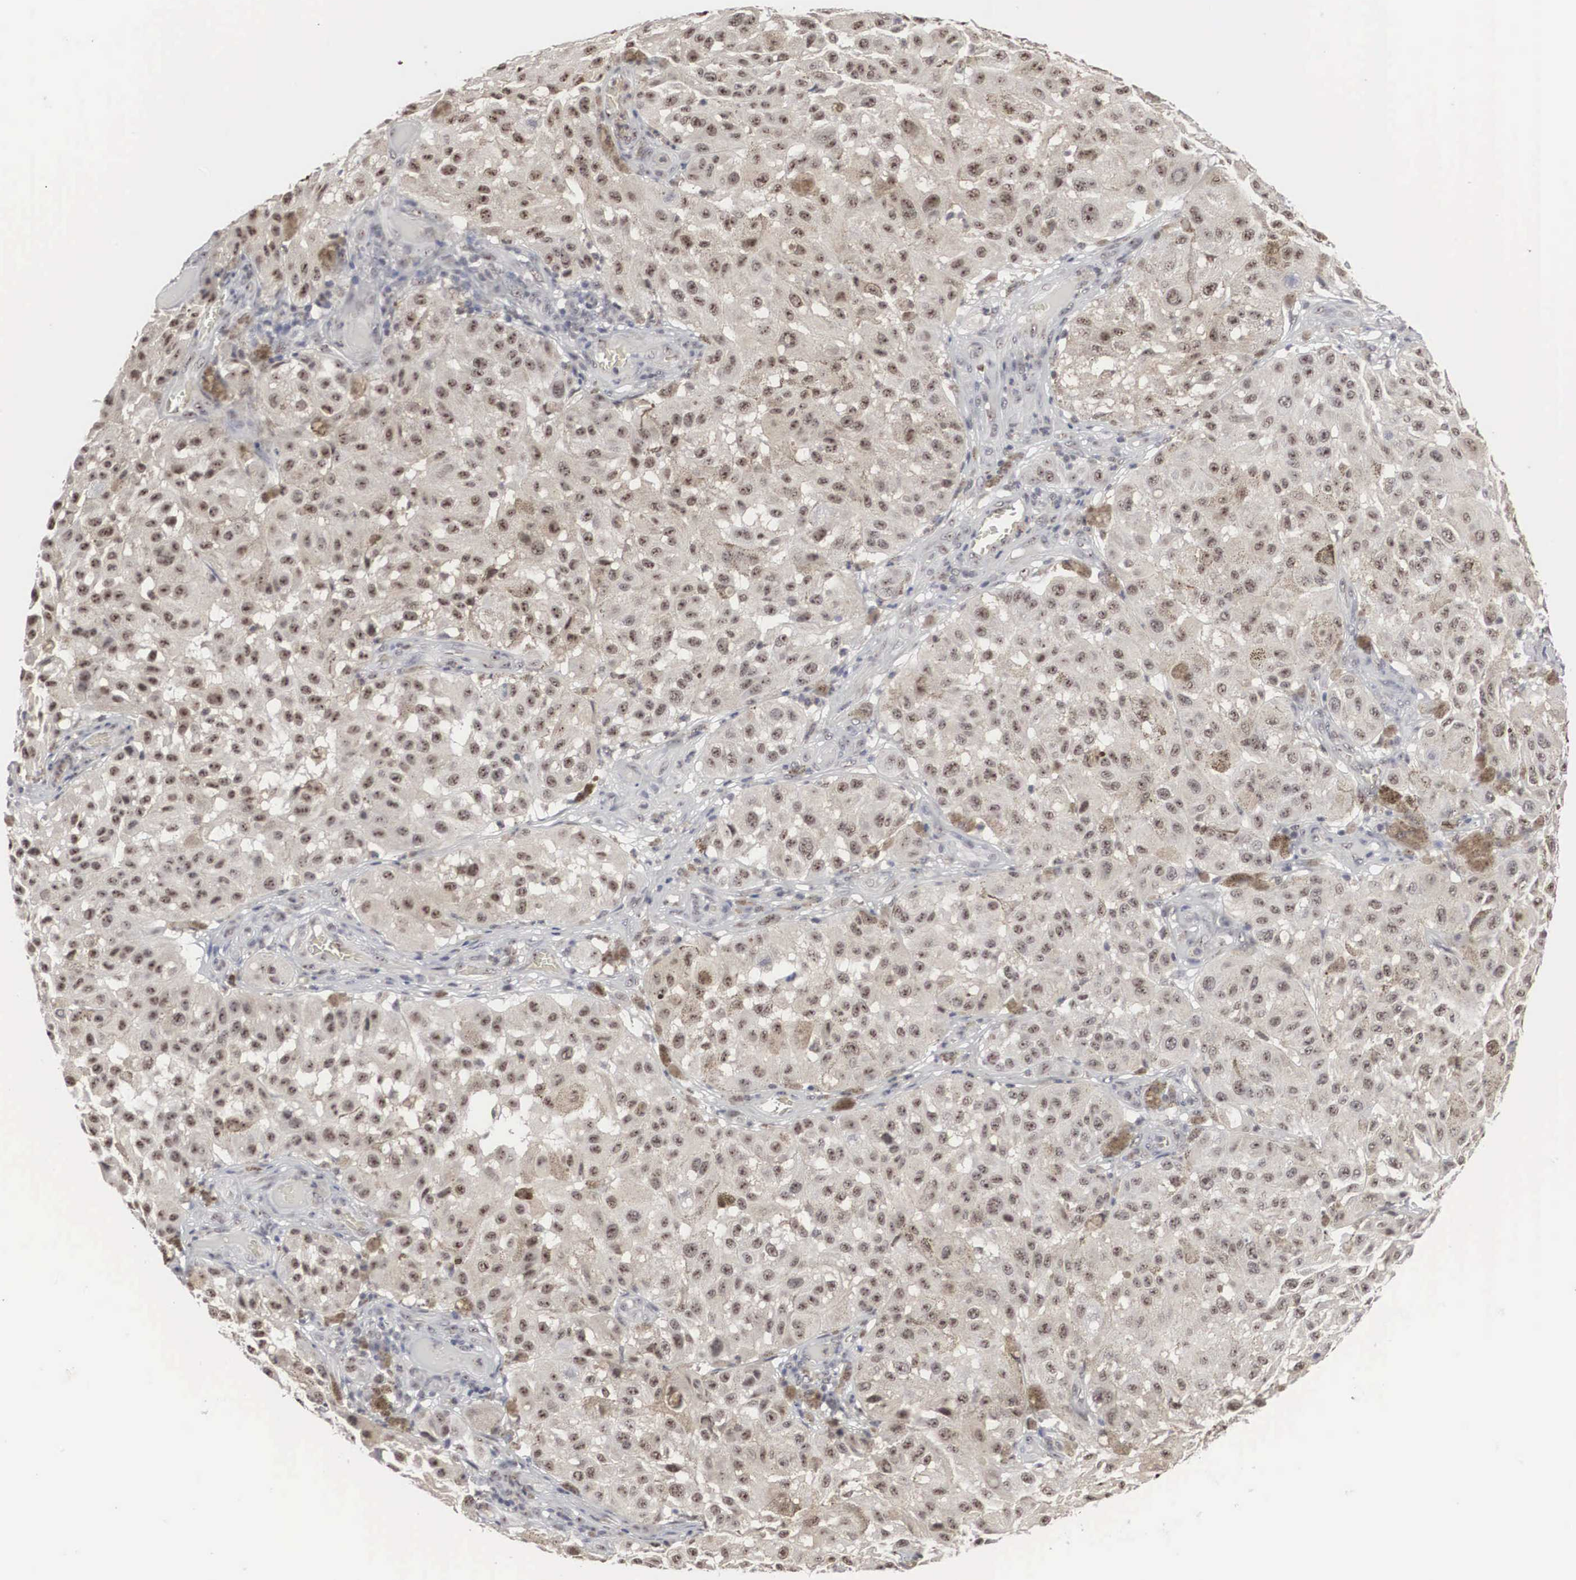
{"staining": {"intensity": "weak", "quantity": "25%-75%", "location": "nuclear"}, "tissue": "melanoma", "cell_type": "Tumor cells", "image_type": "cancer", "snomed": [{"axis": "morphology", "description": "Malignant melanoma, NOS"}, {"axis": "topography", "description": "Skin"}], "caption": "DAB (3,3'-diaminobenzidine) immunohistochemical staining of malignant melanoma exhibits weak nuclear protein staining in approximately 25%-75% of tumor cells. The staining is performed using DAB brown chromogen to label protein expression. The nuclei are counter-stained blue using hematoxylin.", "gene": "AUTS2", "patient": {"sex": "female", "age": 64}}